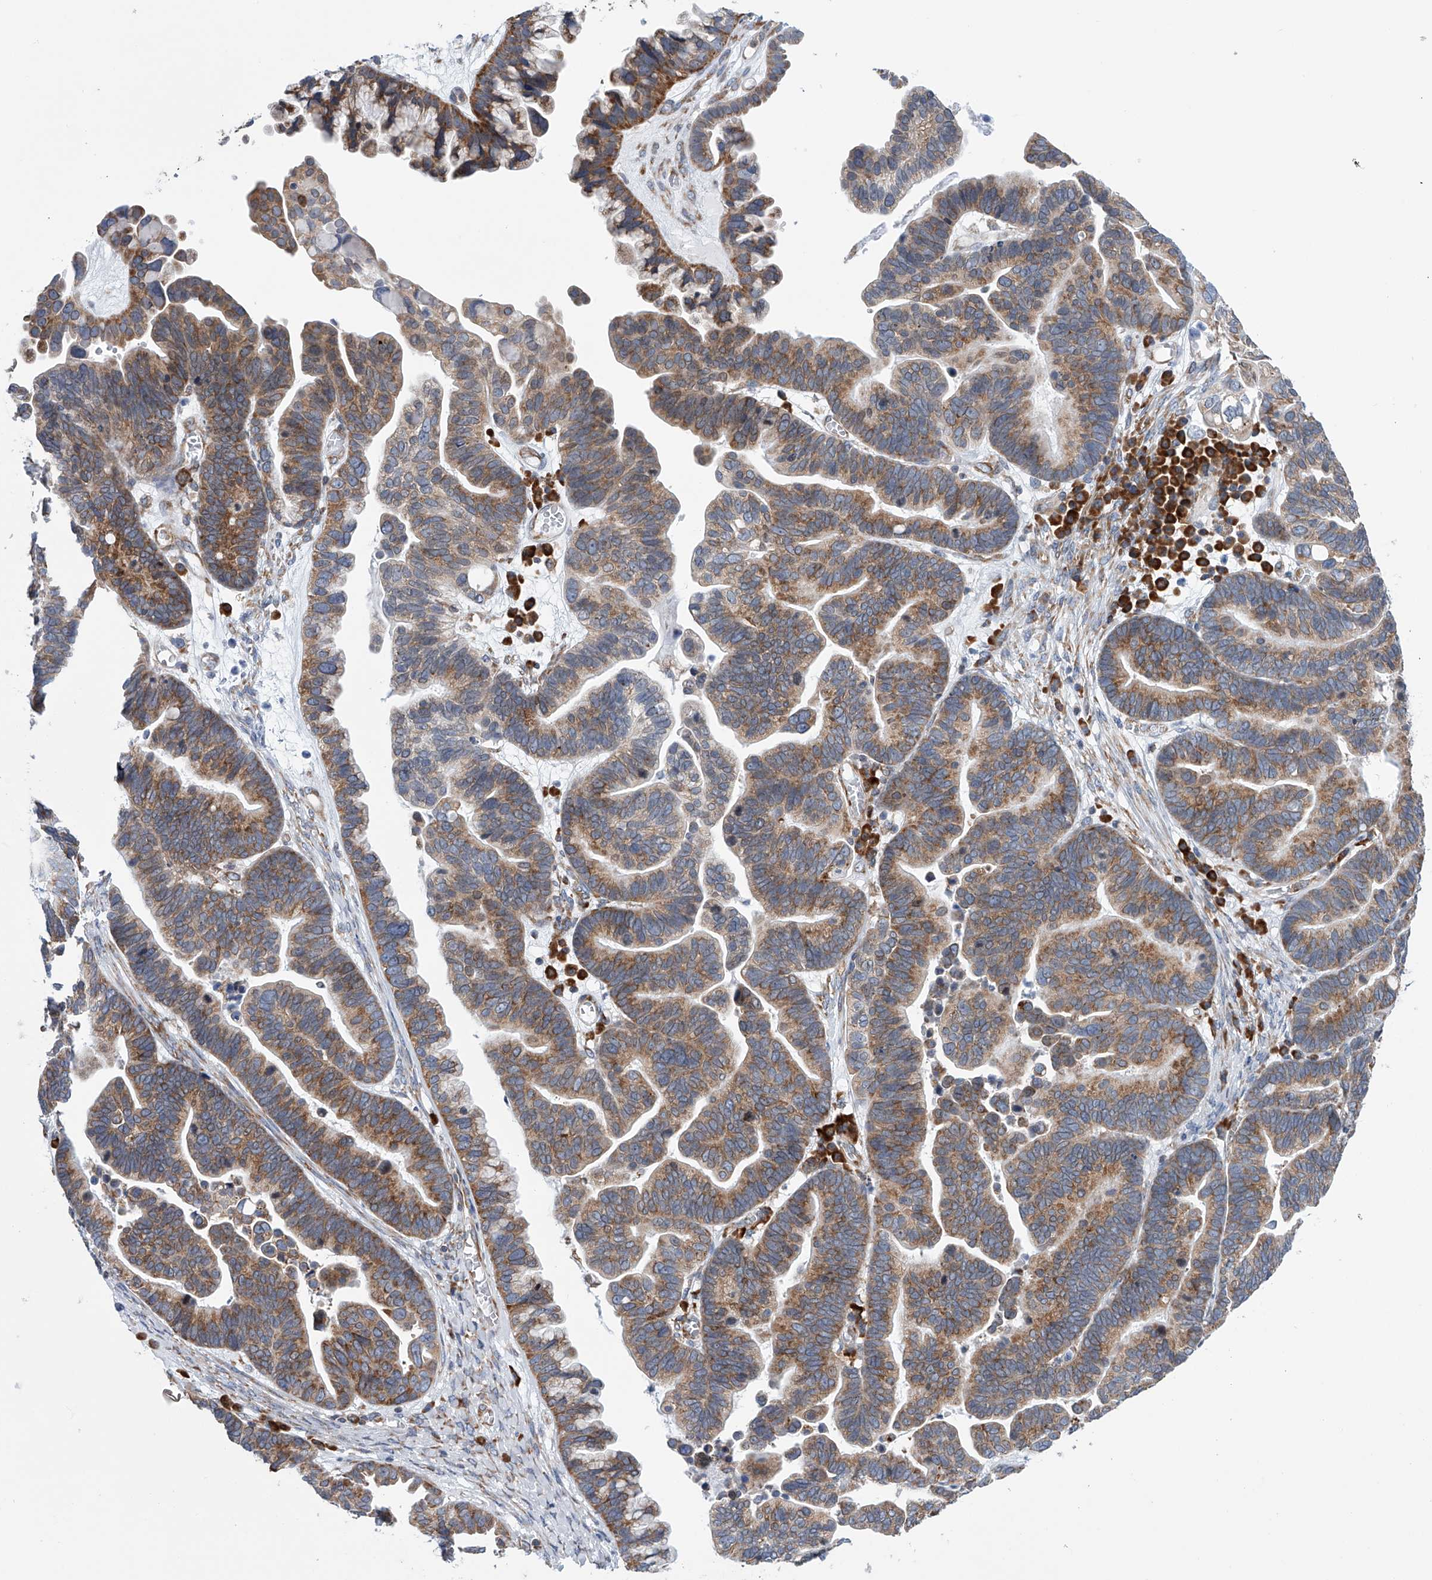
{"staining": {"intensity": "moderate", "quantity": ">75%", "location": "cytoplasmic/membranous"}, "tissue": "ovarian cancer", "cell_type": "Tumor cells", "image_type": "cancer", "snomed": [{"axis": "morphology", "description": "Cystadenocarcinoma, serous, NOS"}, {"axis": "topography", "description": "Ovary"}], "caption": "IHC image of ovarian cancer stained for a protein (brown), which shows medium levels of moderate cytoplasmic/membranous positivity in about >75% of tumor cells.", "gene": "RPL26L1", "patient": {"sex": "female", "age": 56}}